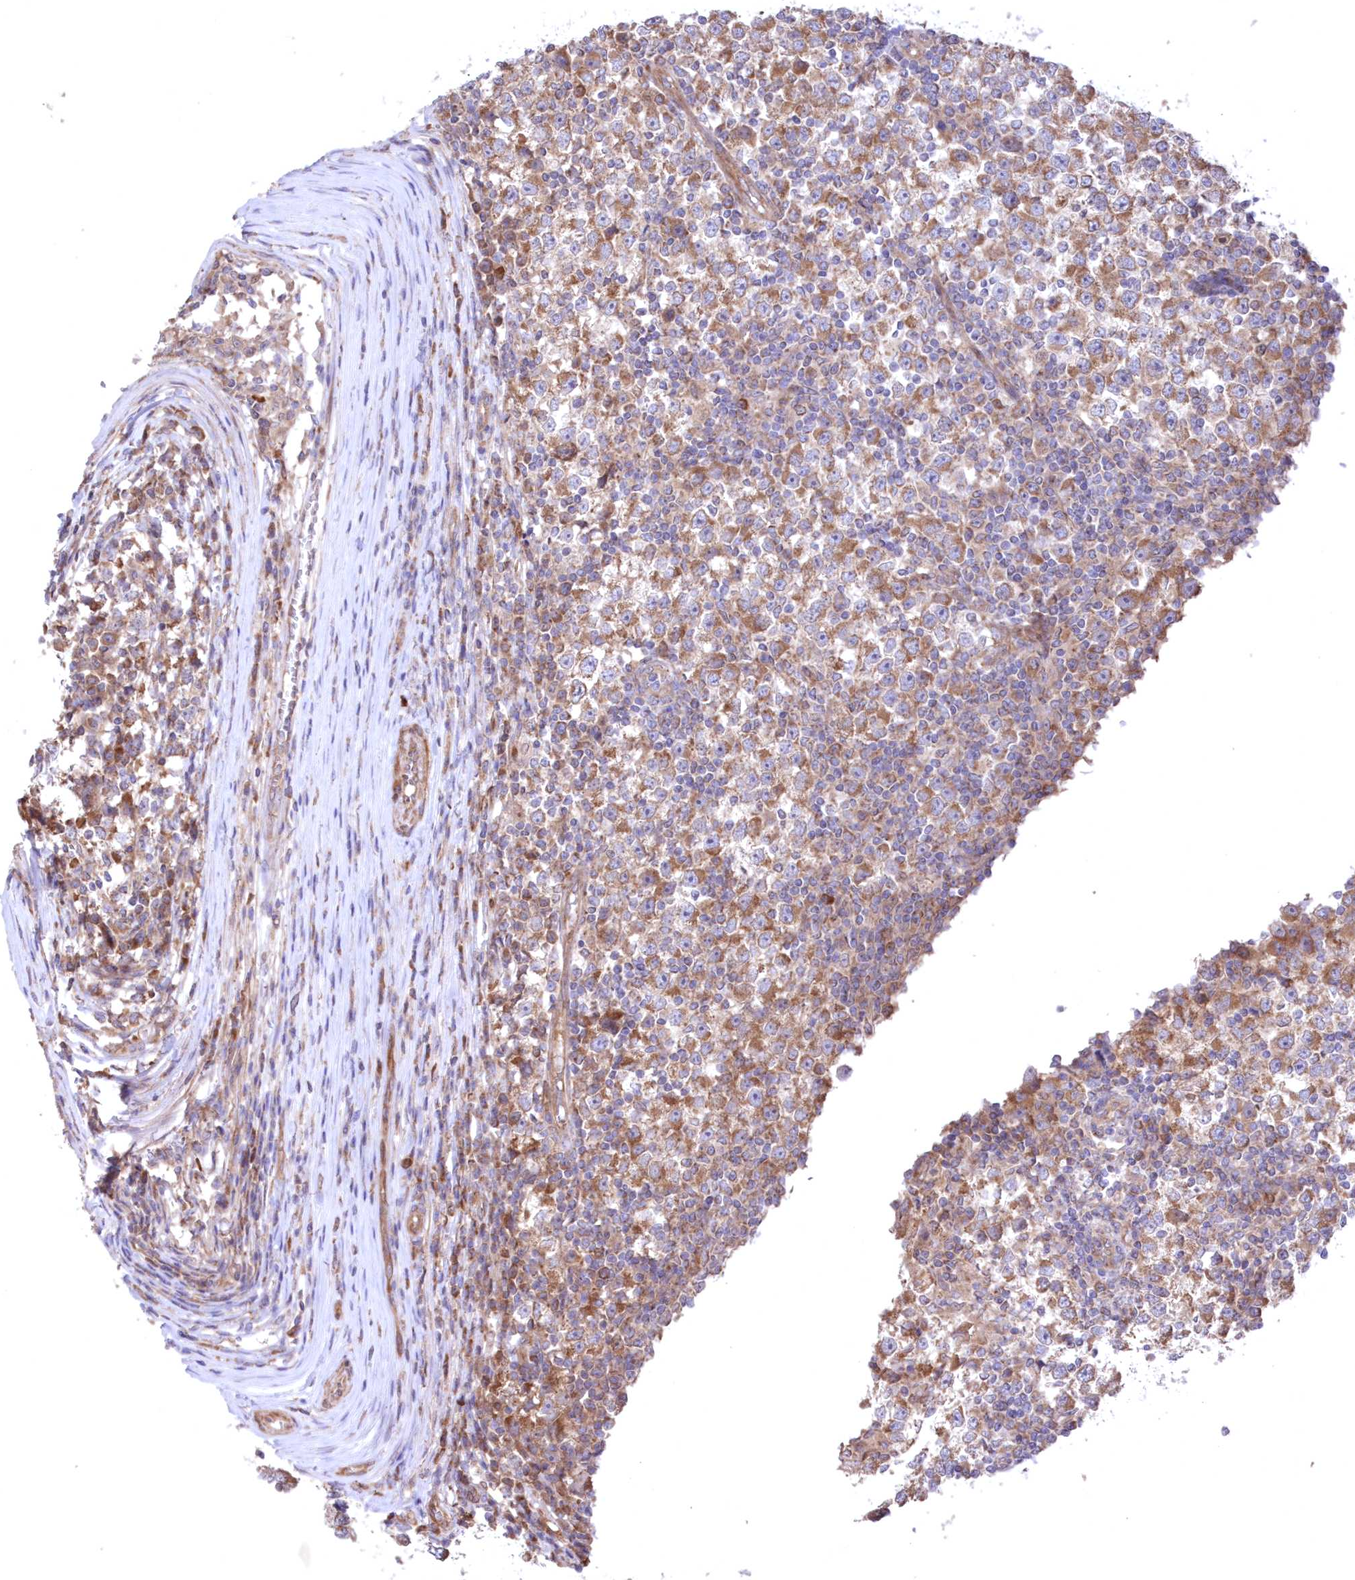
{"staining": {"intensity": "moderate", "quantity": ">75%", "location": "cytoplasmic/membranous"}, "tissue": "testis cancer", "cell_type": "Tumor cells", "image_type": "cancer", "snomed": [{"axis": "morphology", "description": "Seminoma, NOS"}, {"axis": "topography", "description": "Testis"}], "caption": "Testis cancer stained with a brown dye displays moderate cytoplasmic/membranous positive expression in approximately >75% of tumor cells.", "gene": "MTRF1L", "patient": {"sex": "male", "age": 65}}